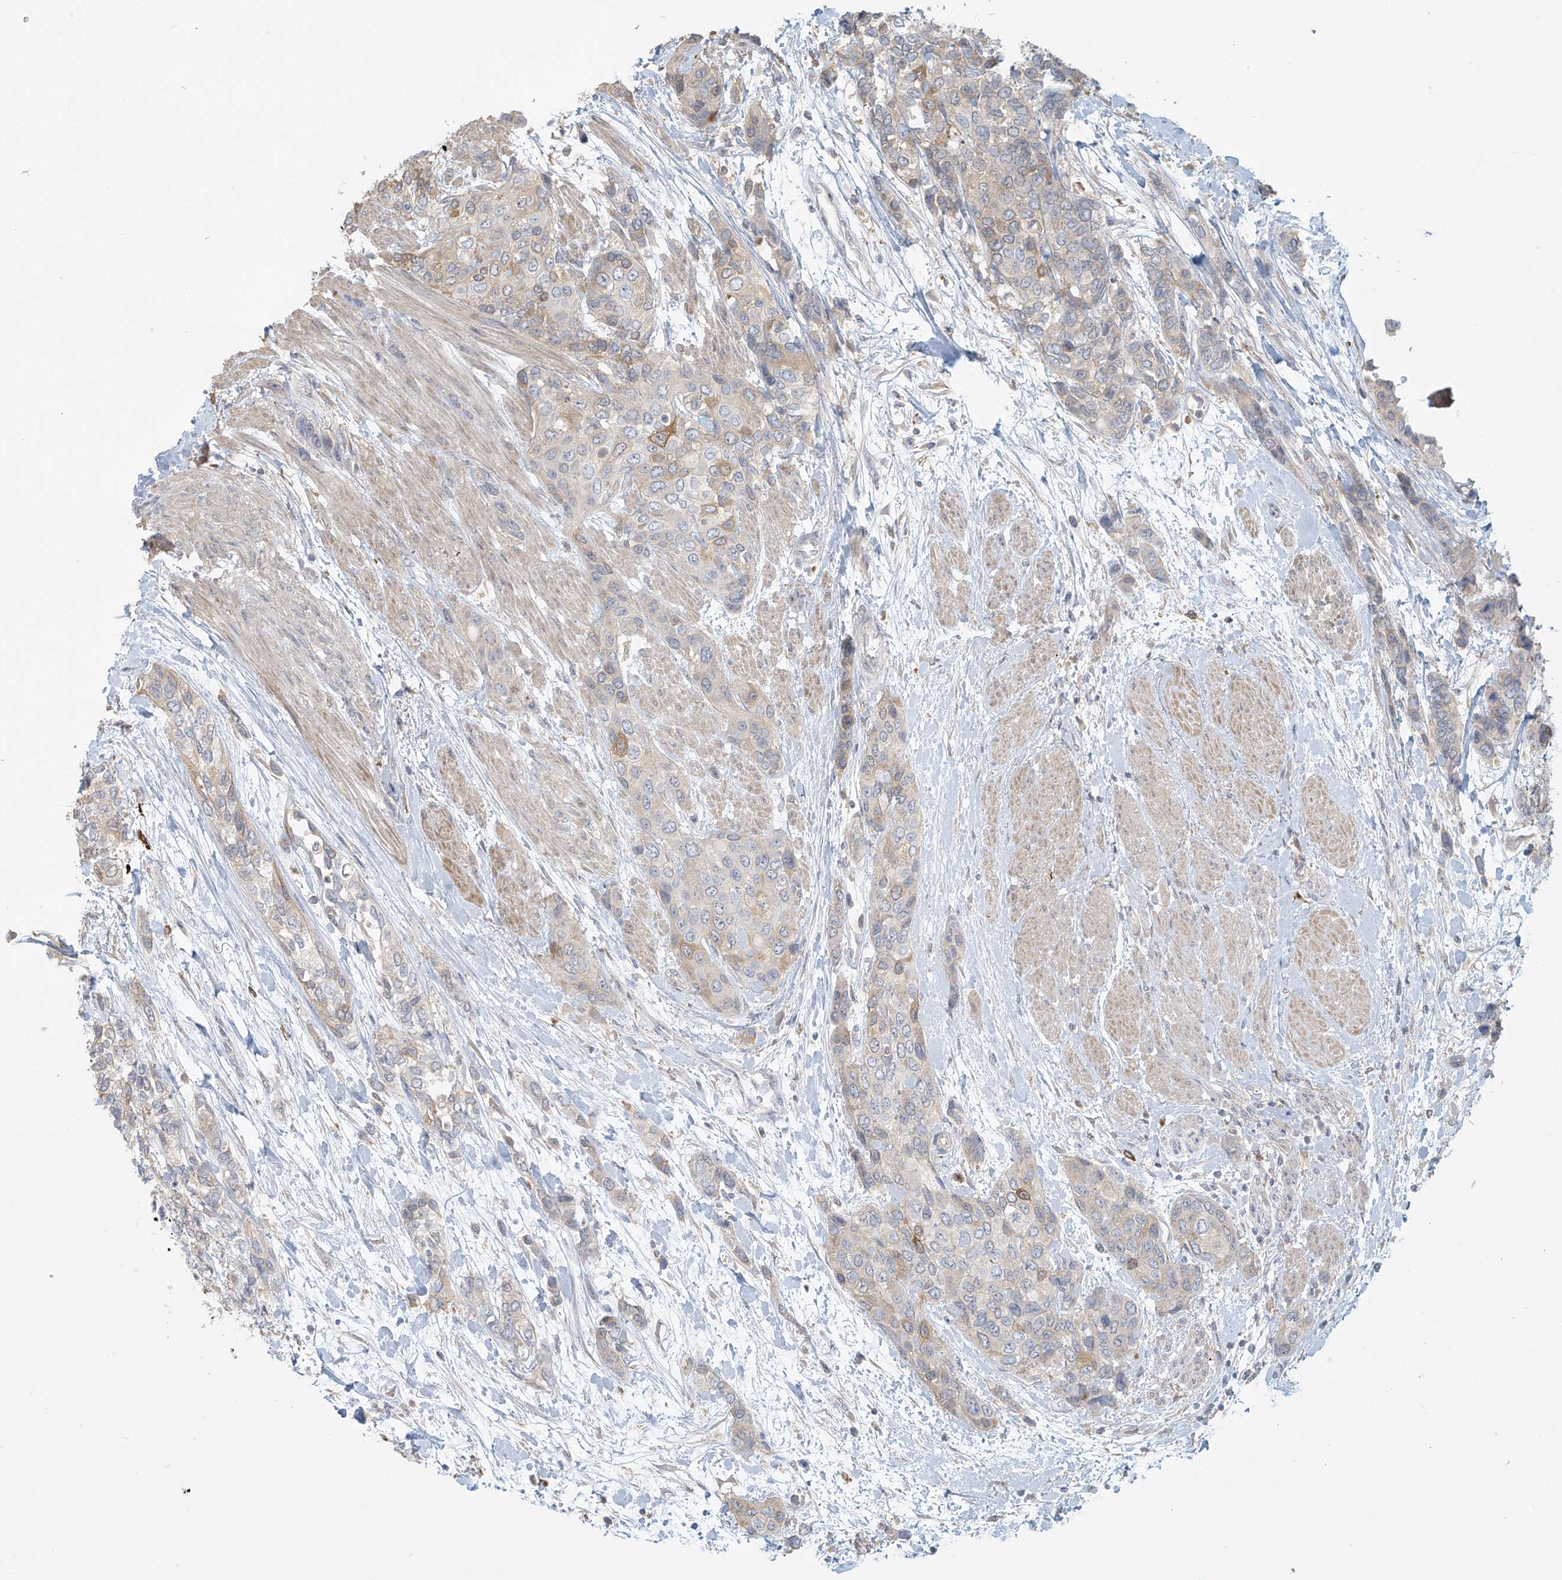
{"staining": {"intensity": "weak", "quantity": "<25%", "location": "cytoplasmic/membranous"}, "tissue": "urothelial cancer", "cell_type": "Tumor cells", "image_type": "cancer", "snomed": [{"axis": "morphology", "description": "Normal tissue, NOS"}, {"axis": "morphology", "description": "Urothelial carcinoma, High grade"}, {"axis": "topography", "description": "Vascular tissue"}, {"axis": "topography", "description": "Urinary bladder"}], "caption": "Immunohistochemistry of high-grade urothelial carcinoma demonstrates no expression in tumor cells.", "gene": "TAGAP", "patient": {"sex": "female", "age": 56}}